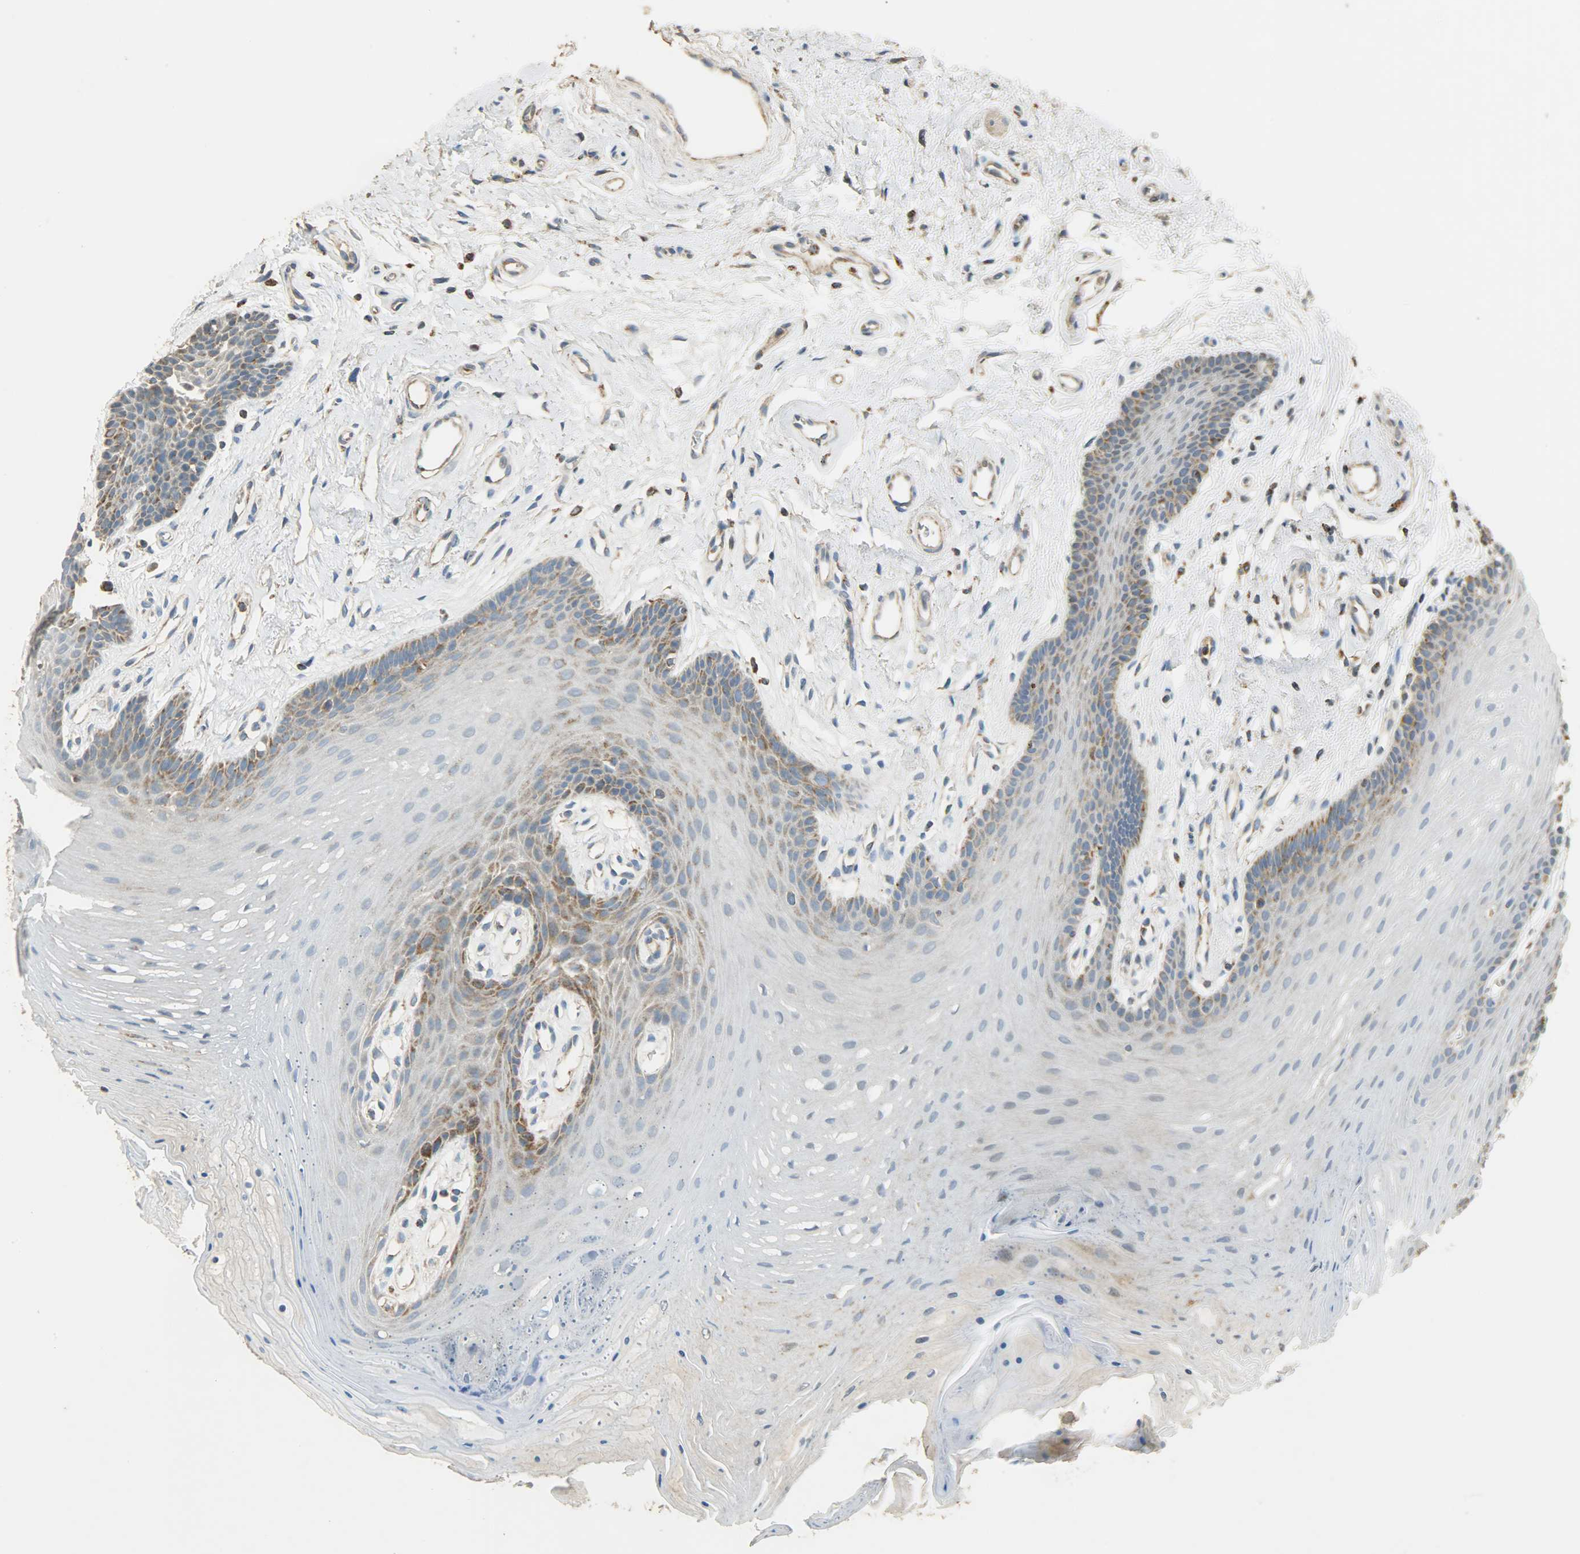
{"staining": {"intensity": "moderate", "quantity": "25%-75%", "location": "cytoplasmic/membranous"}, "tissue": "oral mucosa", "cell_type": "Squamous epithelial cells", "image_type": "normal", "snomed": [{"axis": "morphology", "description": "Normal tissue, NOS"}, {"axis": "topography", "description": "Oral tissue"}], "caption": "Squamous epithelial cells demonstrate medium levels of moderate cytoplasmic/membranous expression in approximately 25%-75% of cells in normal oral mucosa.", "gene": "HDHD5", "patient": {"sex": "male", "age": 62}}